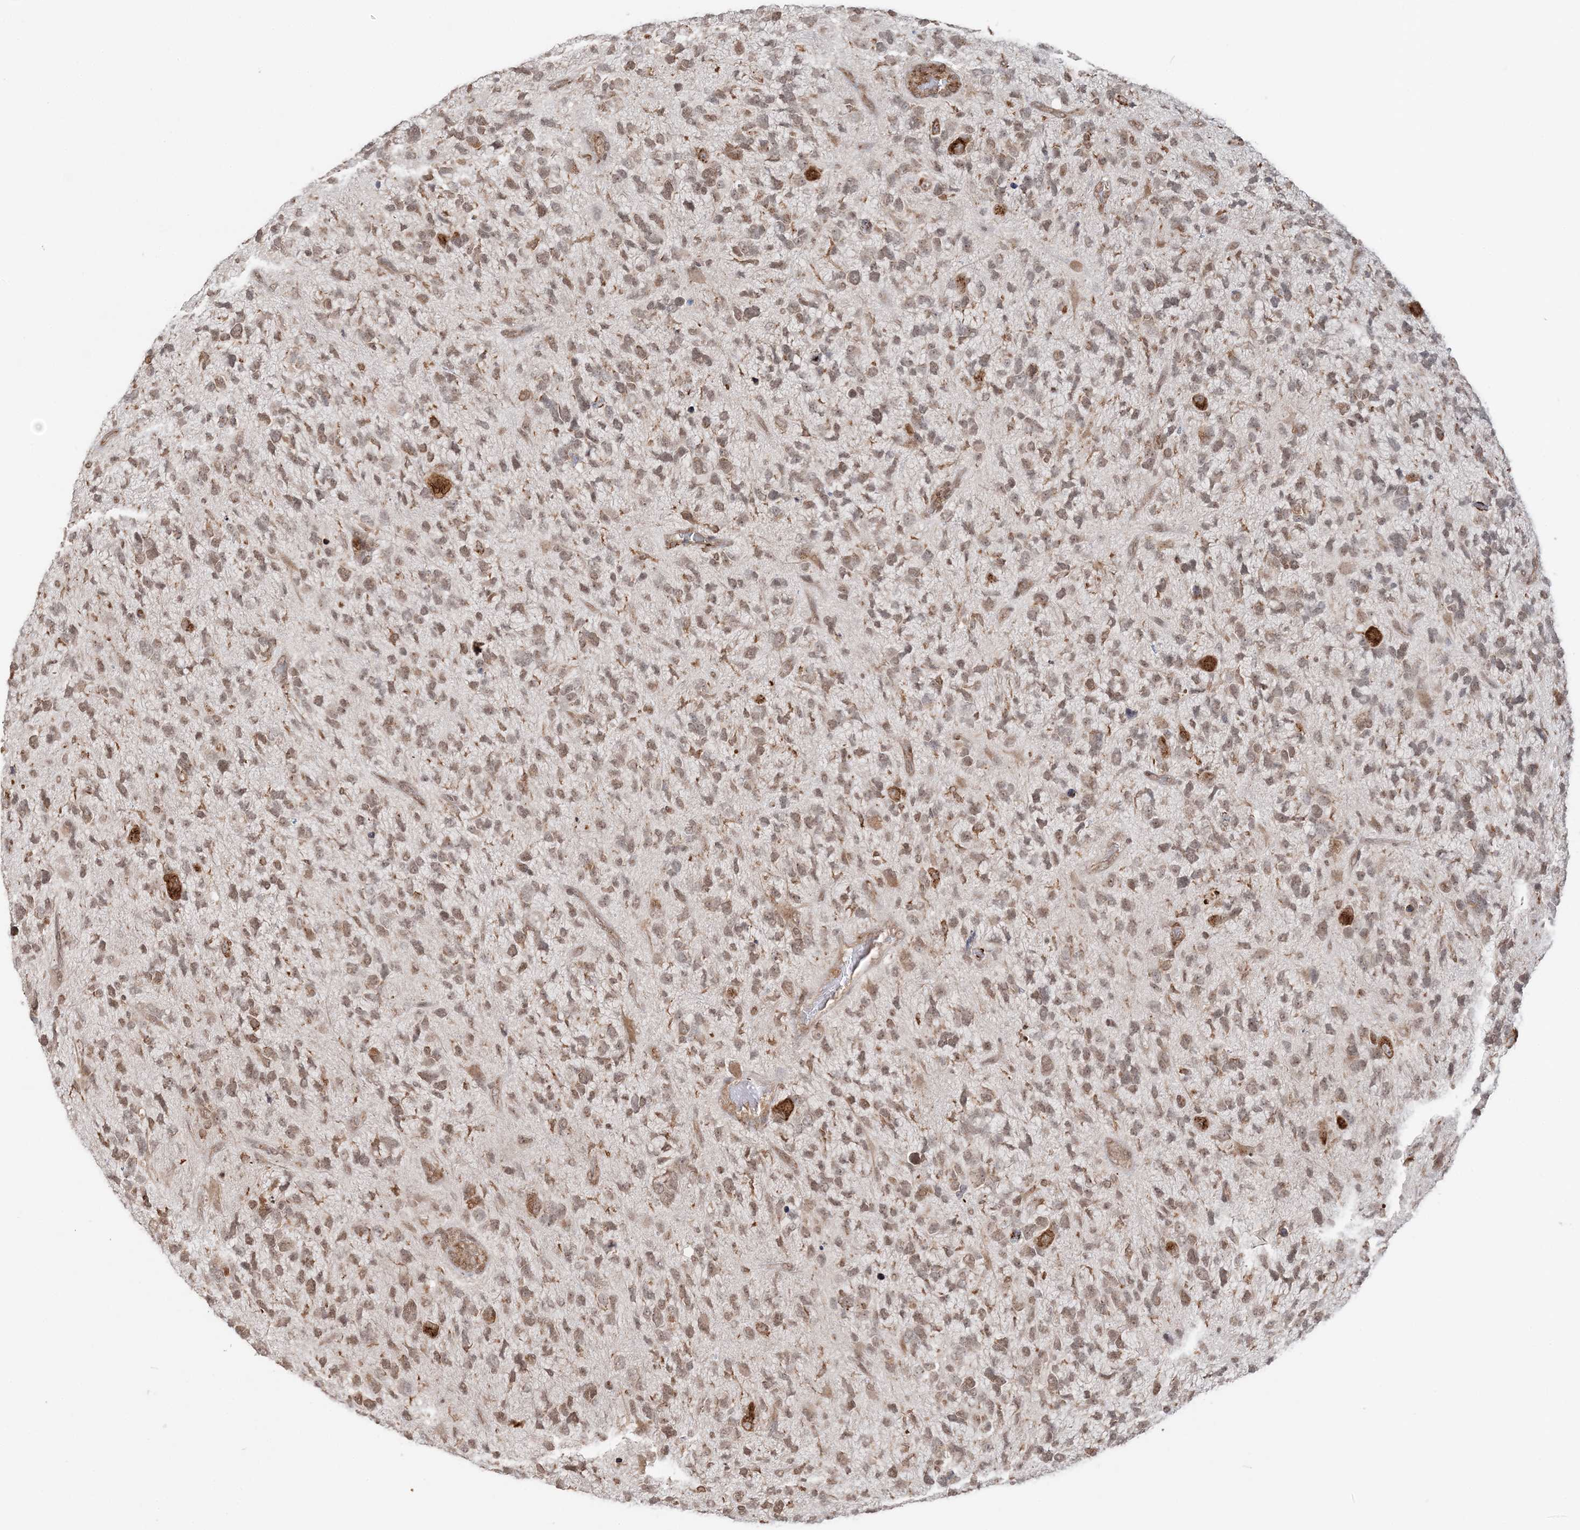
{"staining": {"intensity": "moderate", "quantity": ">75%", "location": "cytoplasmic/membranous,nuclear"}, "tissue": "glioma", "cell_type": "Tumor cells", "image_type": "cancer", "snomed": [{"axis": "morphology", "description": "Glioma, malignant, High grade"}, {"axis": "topography", "description": "Brain"}], "caption": "DAB immunohistochemical staining of glioma exhibits moderate cytoplasmic/membranous and nuclear protein expression in approximately >75% of tumor cells.", "gene": "TMED10", "patient": {"sex": "female", "age": 58}}